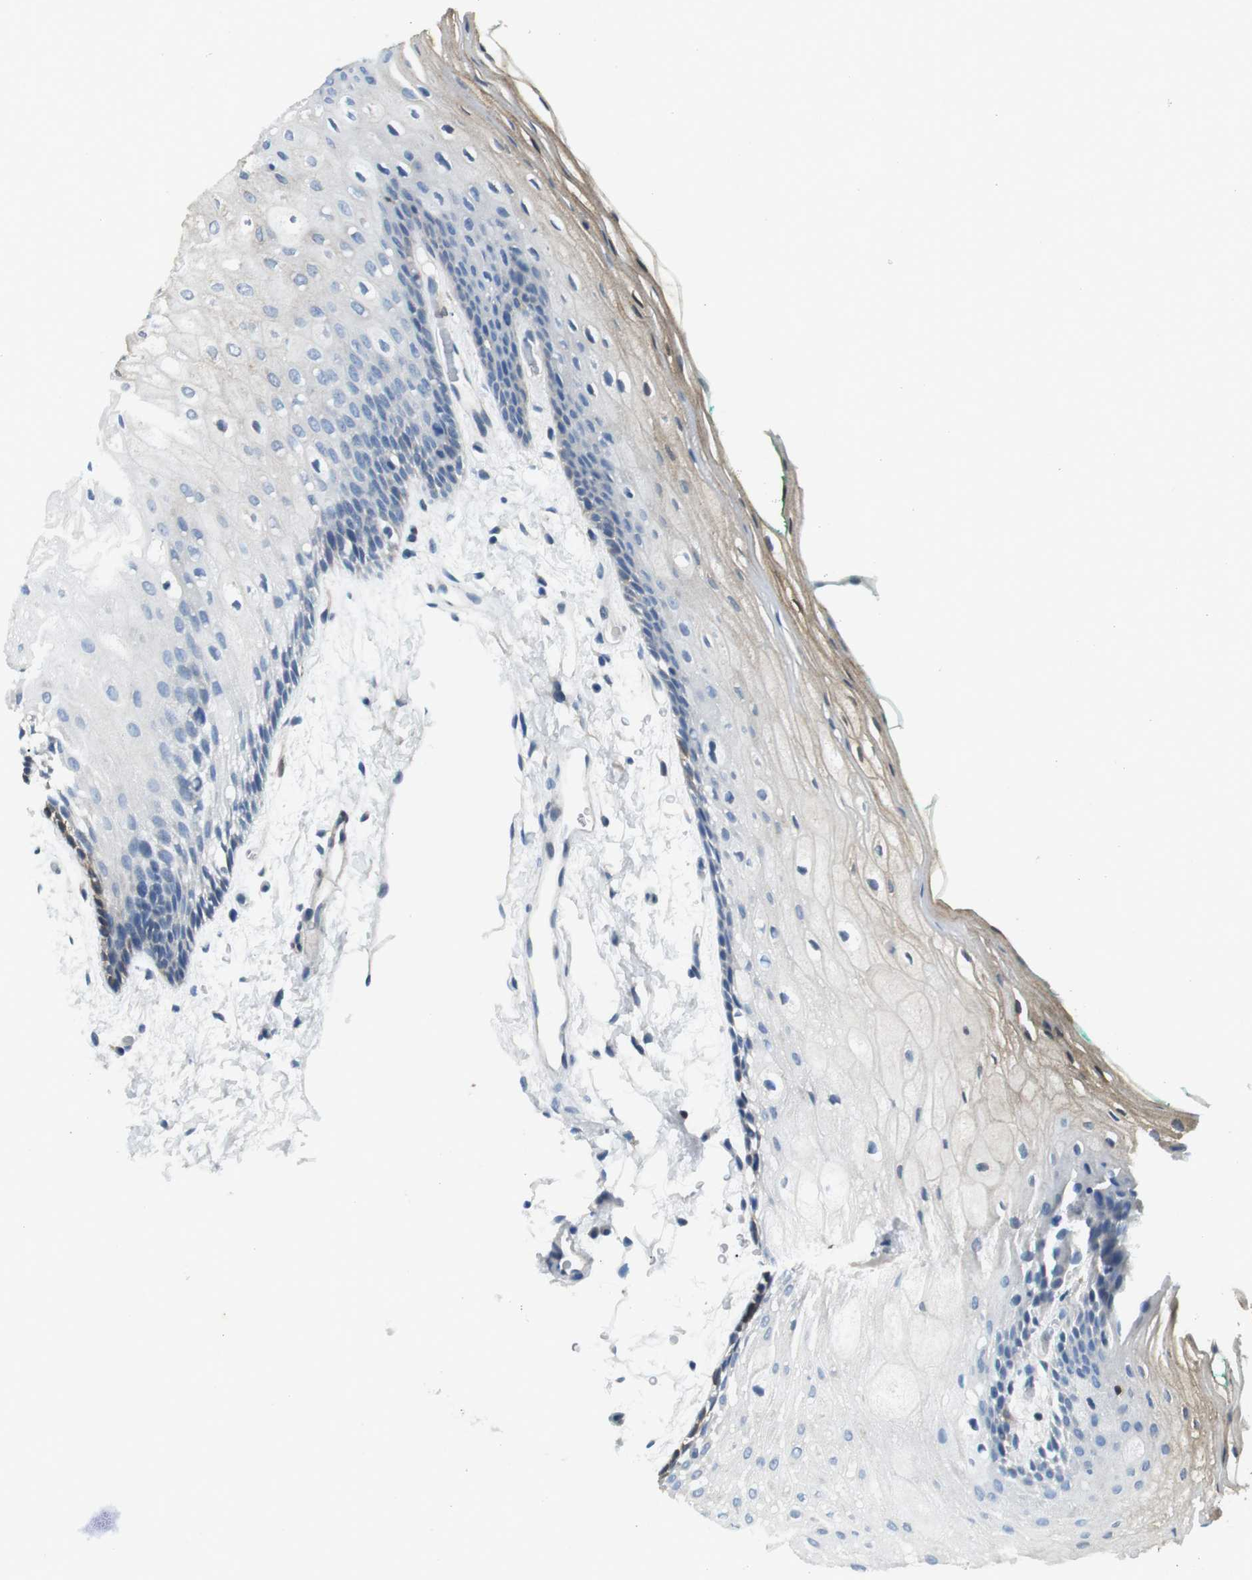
{"staining": {"intensity": "moderate", "quantity": "25%-75%", "location": "cytoplasmic/membranous"}, "tissue": "oral mucosa", "cell_type": "Squamous epithelial cells", "image_type": "normal", "snomed": [{"axis": "morphology", "description": "Normal tissue, NOS"}, {"axis": "topography", "description": "Skeletal muscle"}, {"axis": "topography", "description": "Oral tissue"}, {"axis": "topography", "description": "Peripheral nerve tissue"}], "caption": "Oral mucosa stained with DAB (3,3'-diaminobenzidine) immunohistochemistry demonstrates medium levels of moderate cytoplasmic/membranous positivity in about 25%-75% of squamous epithelial cells. Using DAB (3,3'-diaminobenzidine) (brown) and hematoxylin (blue) stains, captured at high magnification using brightfield microscopy.", "gene": "PHLDA1", "patient": {"sex": "female", "age": 84}}